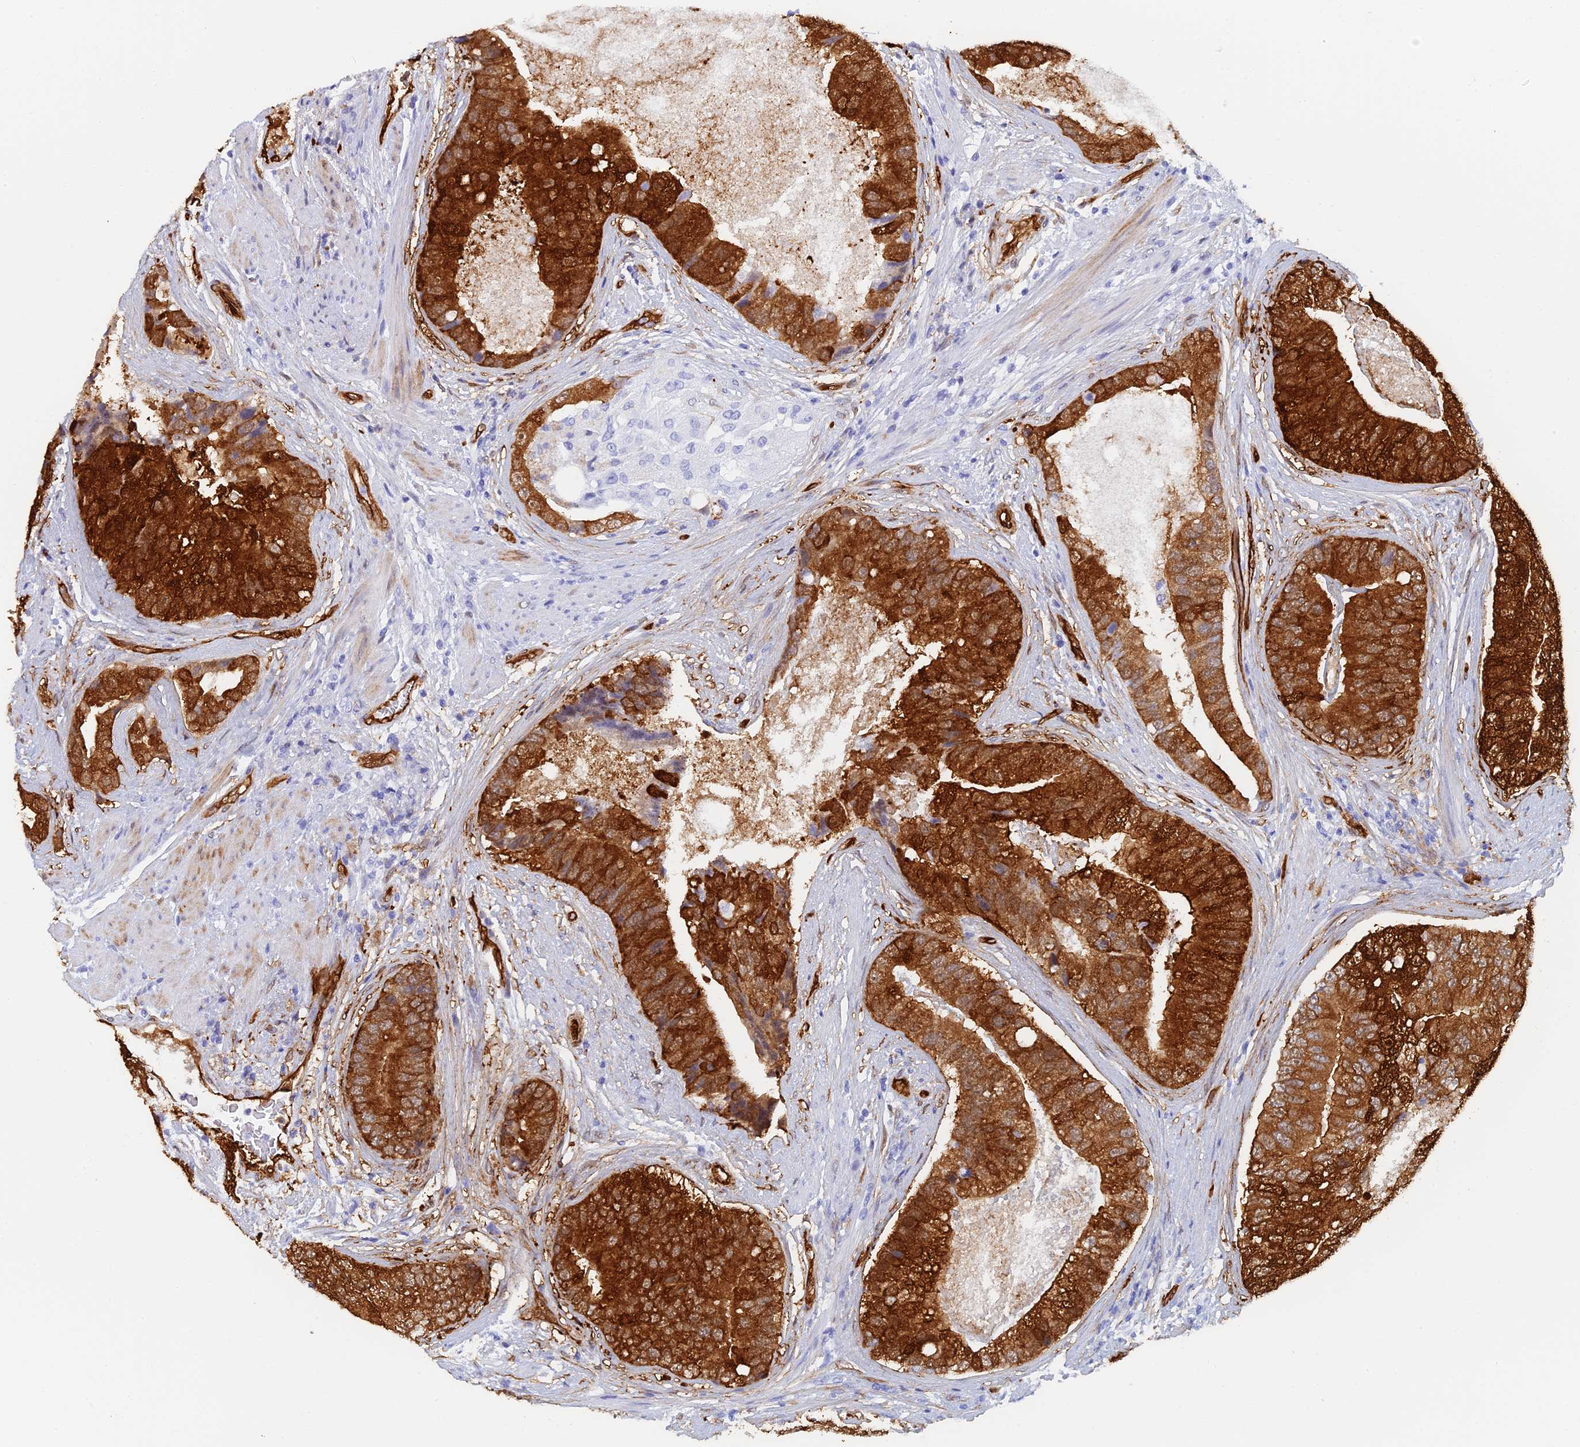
{"staining": {"intensity": "strong", "quantity": ">75%", "location": "cytoplasmic/membranous"}, "tissue": "prostate cancer", "cell_type": "Tumor cells", "image_type": "cancer", "snomed": [{"axis": "morphology", "description": "Adenocarcinoma, High grade"}, {"axis": "topography", "description": "Prostate"}], "caption": "An immunohistochemistry (IHC) micrograph of neoplastic tissue is shown. Protein staining in brown shows strong cytoplasmic/membranous positivity in prostate high-grade adenocarcinoma within tumor cells. (DAB IHC, brown staining for protein, blue staining for nuclei).", "gene": "CRIP2", "patient": {"sex": "male", "age": 70}}